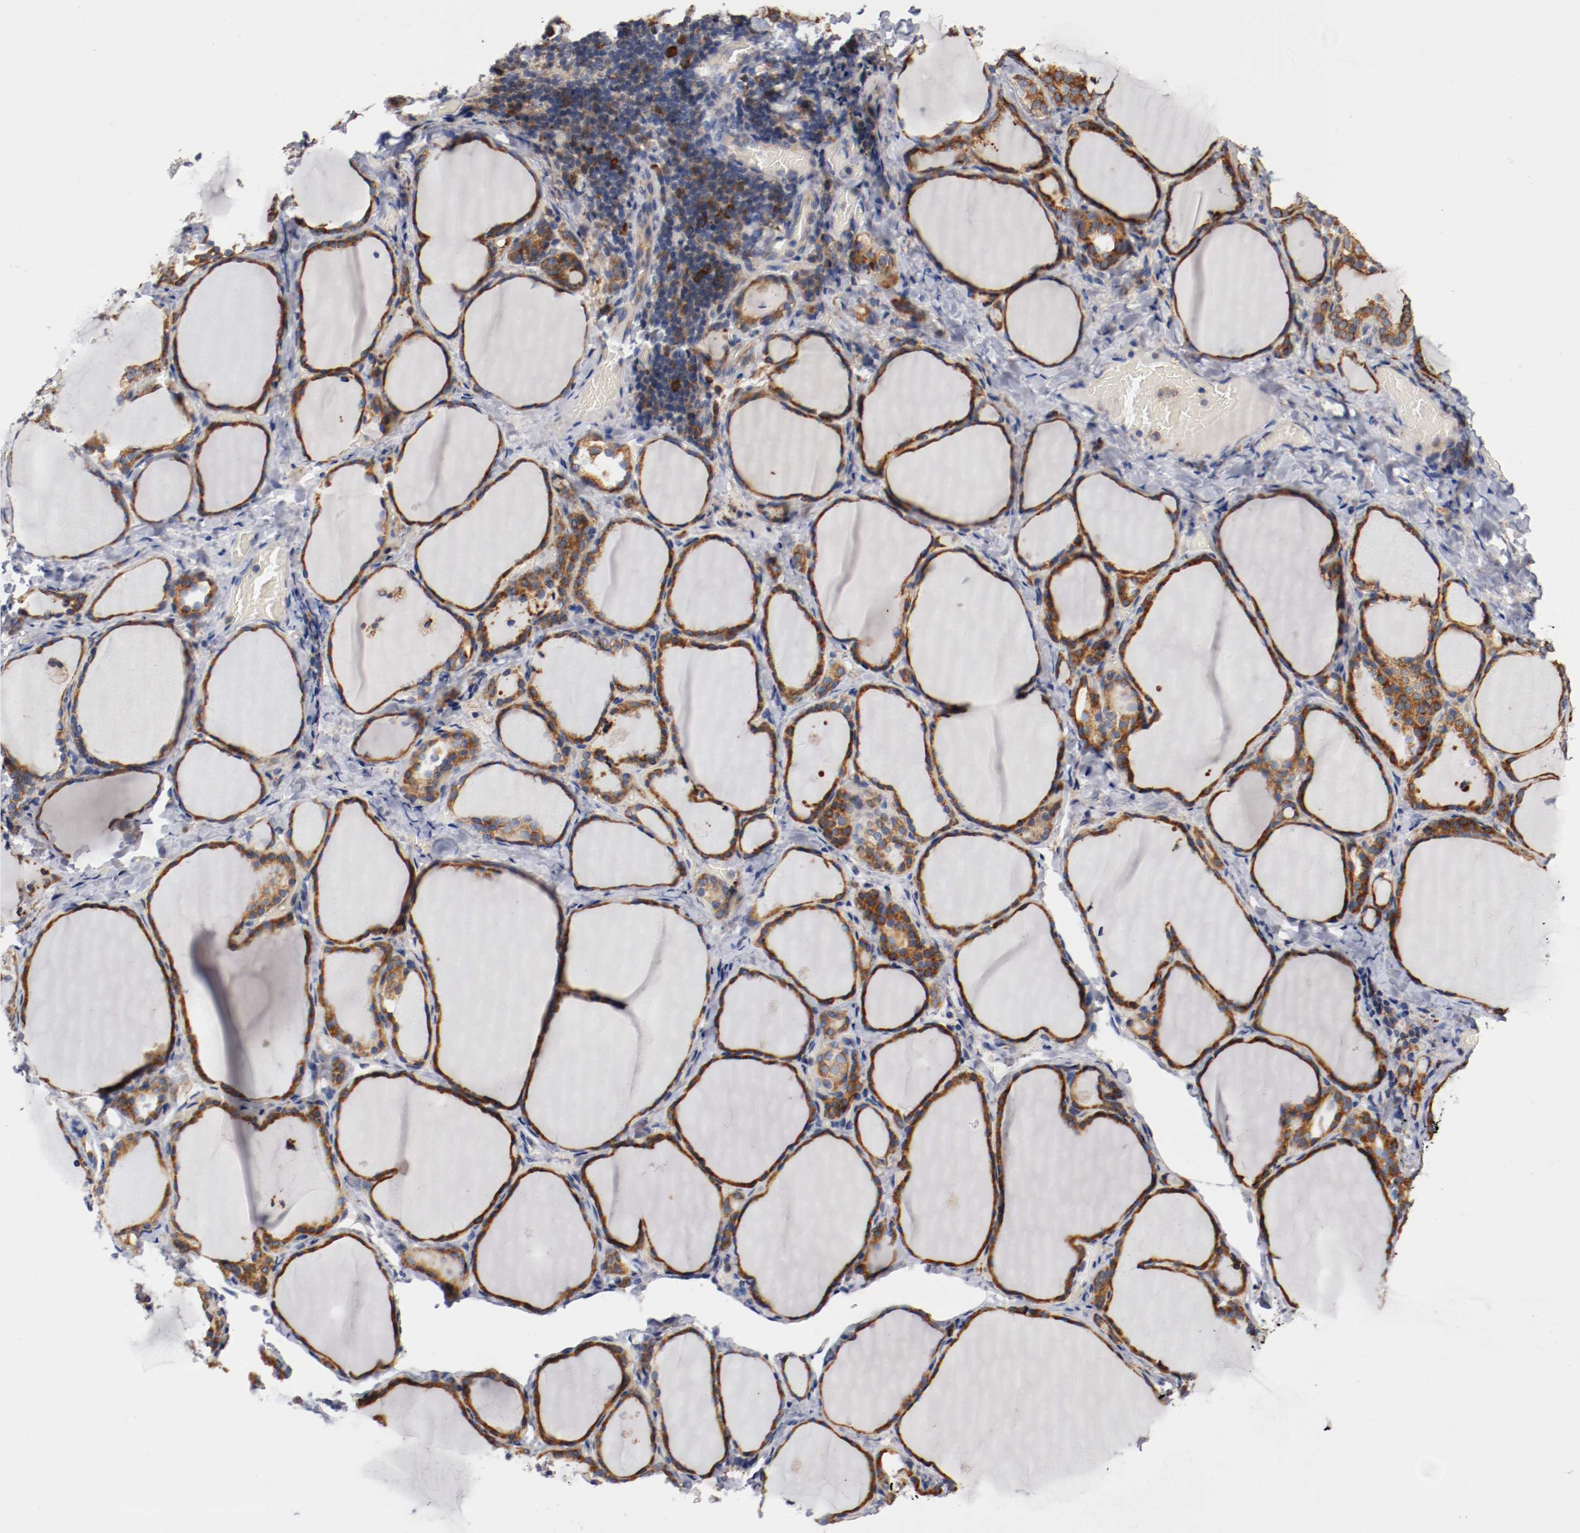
{"staining": {"intensity": "moderate", "quantity": ">75%", "location": "cytoplasmic/membranous"}, "tissue": "thyroid gland", "cell_type": "Glandular cells", "image_type": "normal", "snomed": [{"axis": "morphology", "description": "Normal tissue, NOS"}, {"axis": "morphology", "description": "Papillary adenocarcinoma, NOS"}, {"axis": "topography", "description": "Thyroid gland"}], "caption": "Benign thyroid gland exhibits moderate cytoplasmic/membranous positivity in approximately >75% of glandular cells, visualized by immunohistochemistry. (DAB IHC, brown staining for protein, blue staining for nuclei).", "gene": "TNFSF12", "patient": {"sex": "female", "age": 30}}